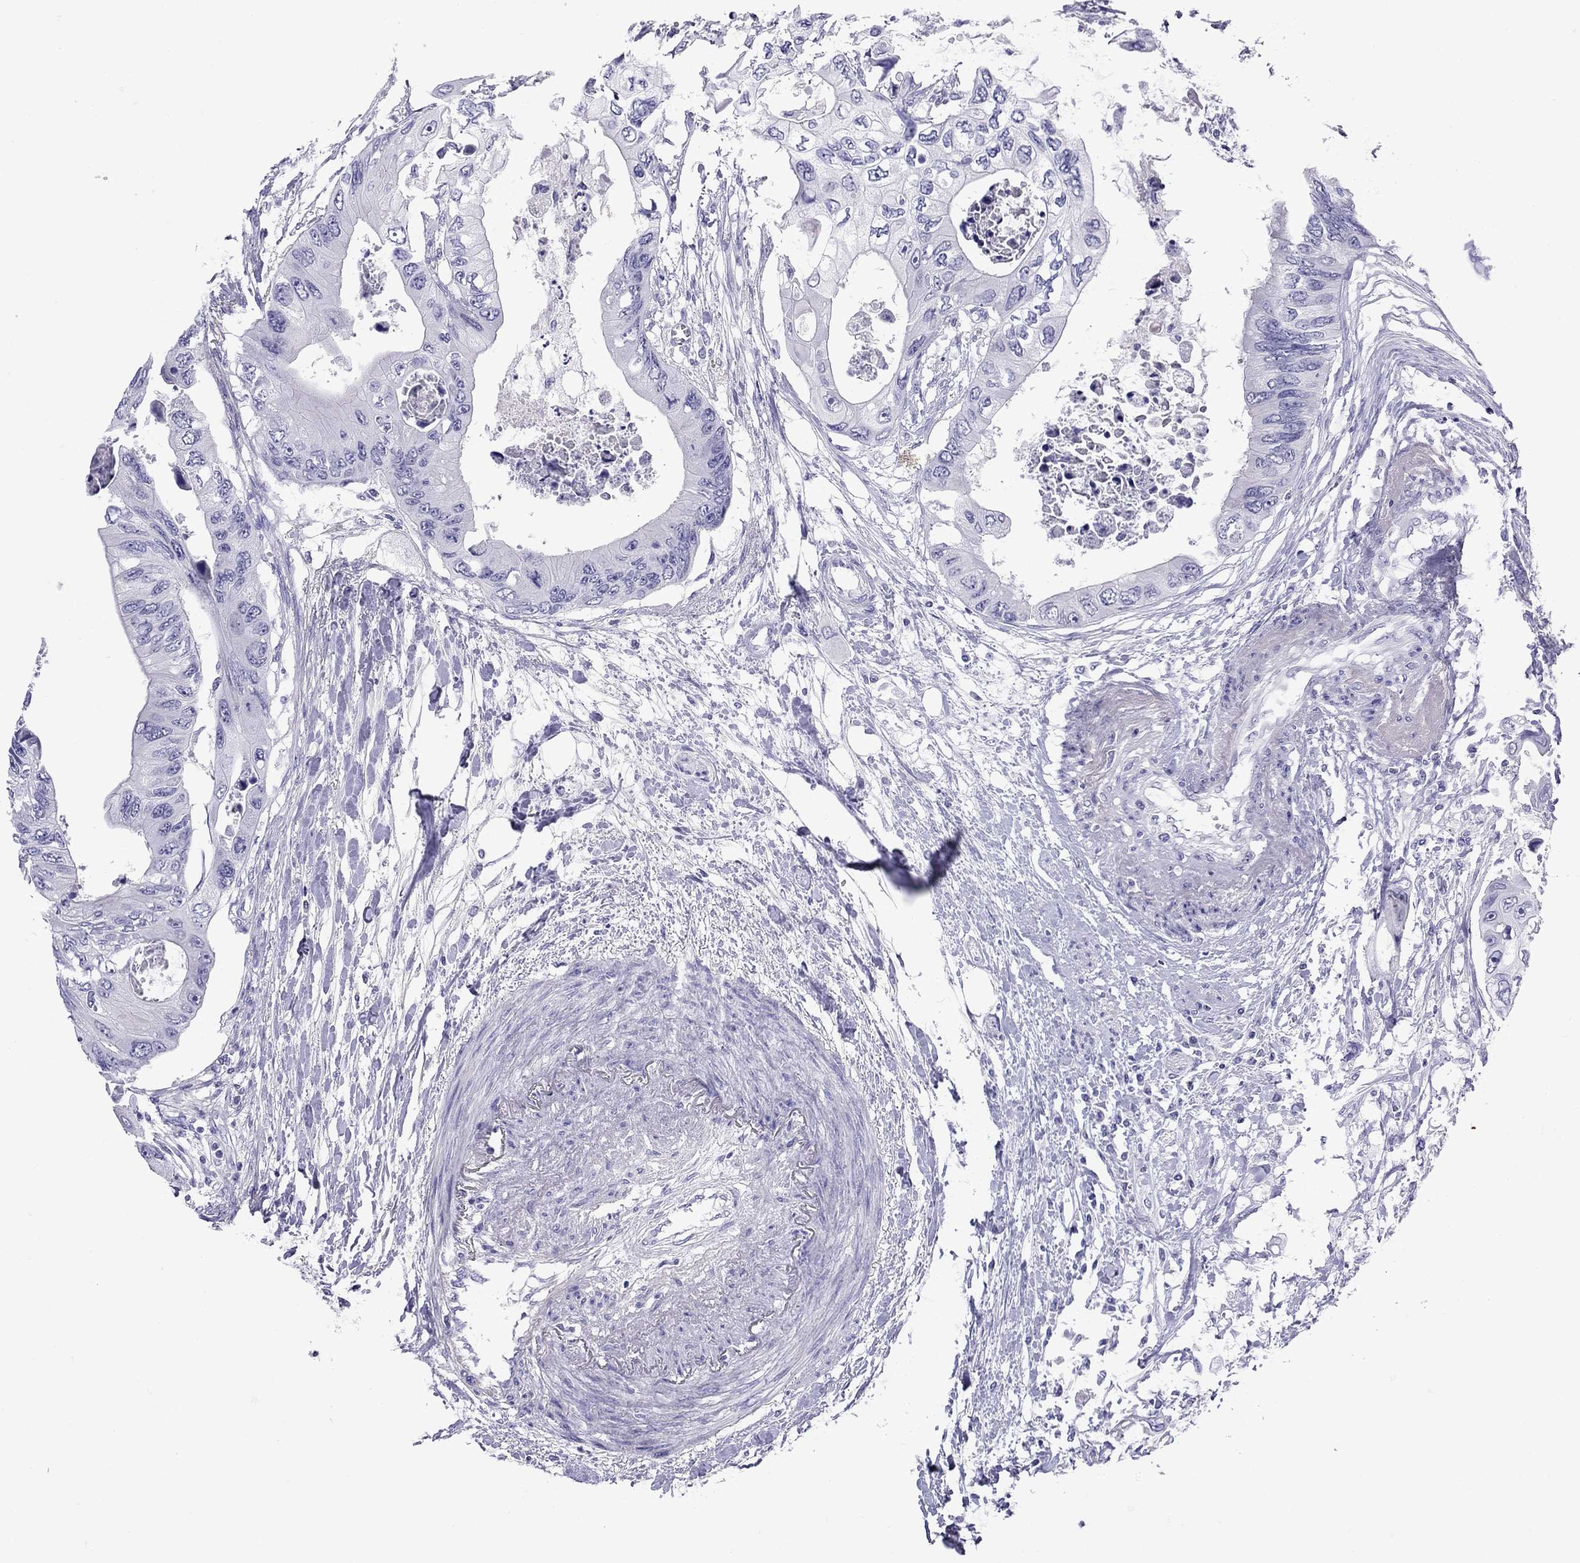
{"staining": {"intensity": "negative", "quantity": "none", "location": "none"}, "tissue": "colorectal cancer", "cell_type": "Tumor cells", "image_type": "cancer", "snomed": [{"axis": "morphology", "description": "Adenocarcinoma, NOS"}, {"axis": "topography", "description": "Rectum"}], "caption": "Tumor cells show no significant expression in adenocarcinoma (colorectal). (Stains: DAB immunohistochemistry with hematoxylin counter stain, Microscopy: brightfield microscopy at high magnification).", "gene": "GRIA2", "patient": {"sex": "male", "age": 63}}